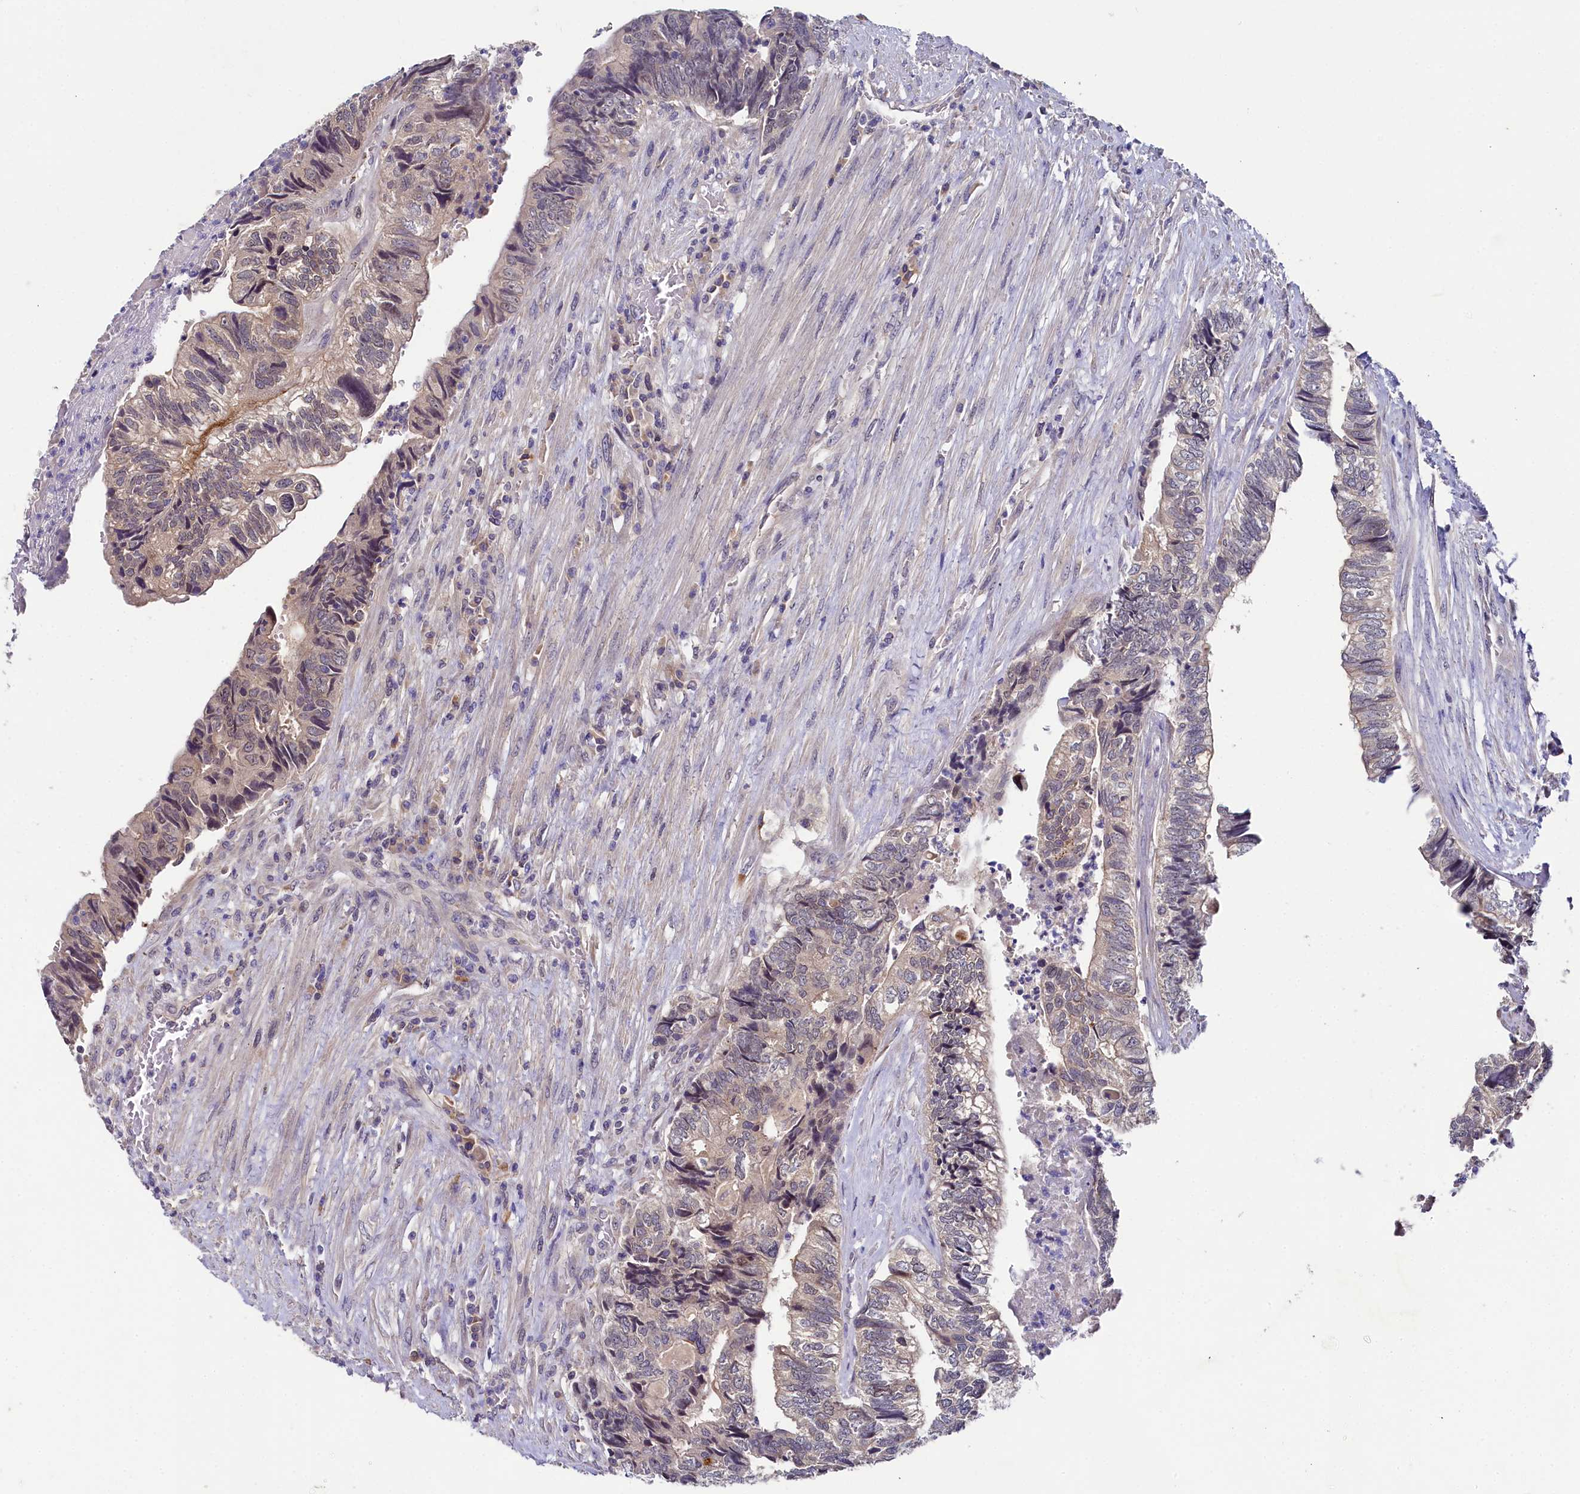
{"staining": {"intensity": "weak", "quantity": "<25%", "location": "cytoplasmic/membranous"}, "tissue": "colorectal cancer", "cell_type": "Tumor cells", "image_type": "cancer", "snomed": [{"axis": "morphology", "description": "Adenocarcinoma, NOS"}, {"axis": "topography", "description": "Colon"}], "caption": "High magnification brightfield microscopy of colorectal cancer stained with DAB (3,3'-diaminobenzidine) (brown) and counterstained with hematoxylin (blue): tumor cells show no significant staining.", "gene": "SPINK9", "patient": {"sex": "female", "age": 67}}